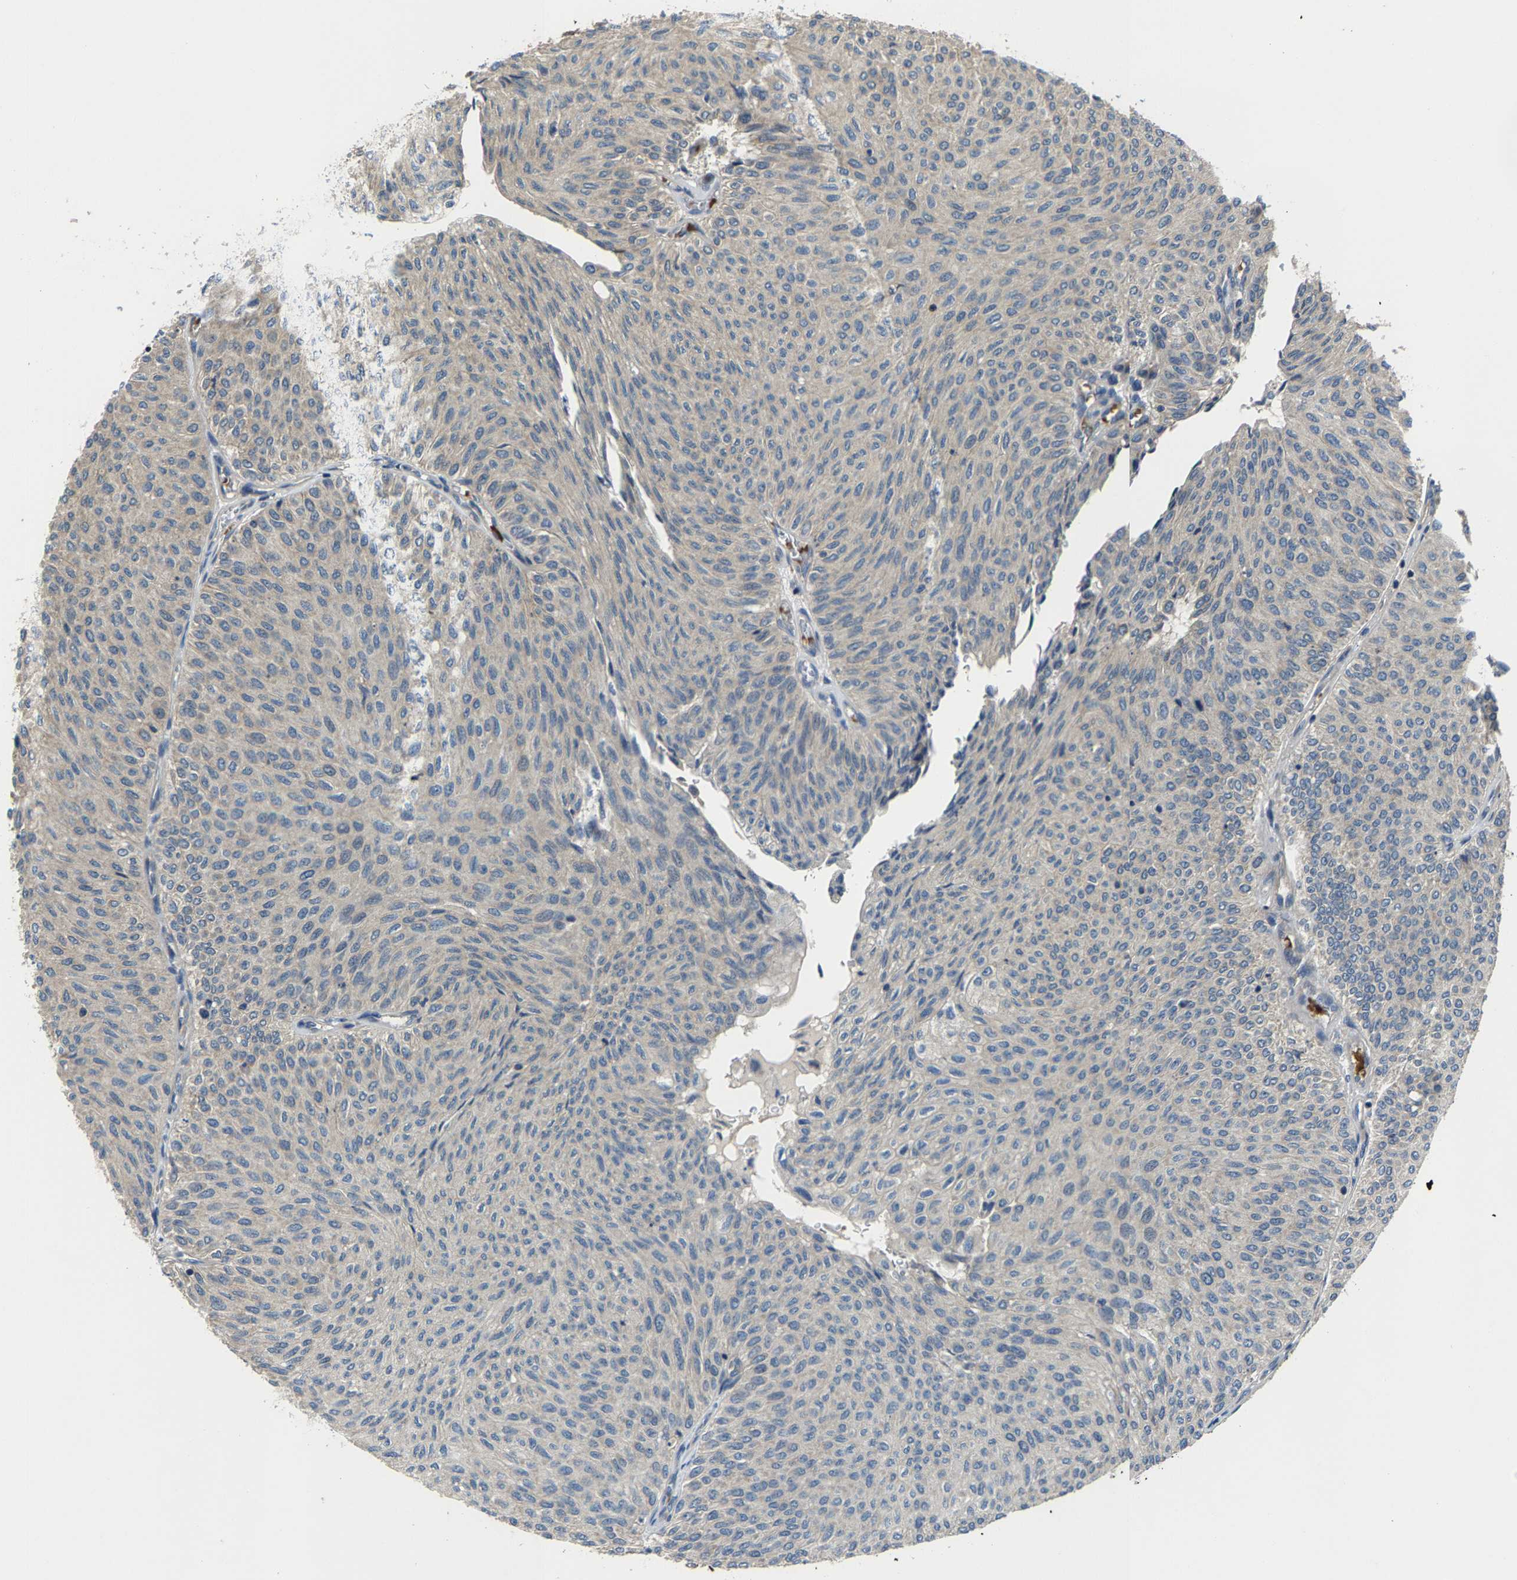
{"staining": {"intensity": "negative", "quantity": "none", "location": "none"}, "tissue": "urothelial cancer", "cell_type": "Tumor cells", "image_type": "cancer", "snomed": [{"axis": "morphology", "description": "Urothelial carcinoma, Low grade"}, {"axis": "topography", "description": "Urinary bladder"}], "caption": "The immunohistochemistry (IHC) image has no significant staining in tumor cells of urothelial cancer tissue.", "gene": "AGBL3", "patient": {"sex": "male", "age": 78}}